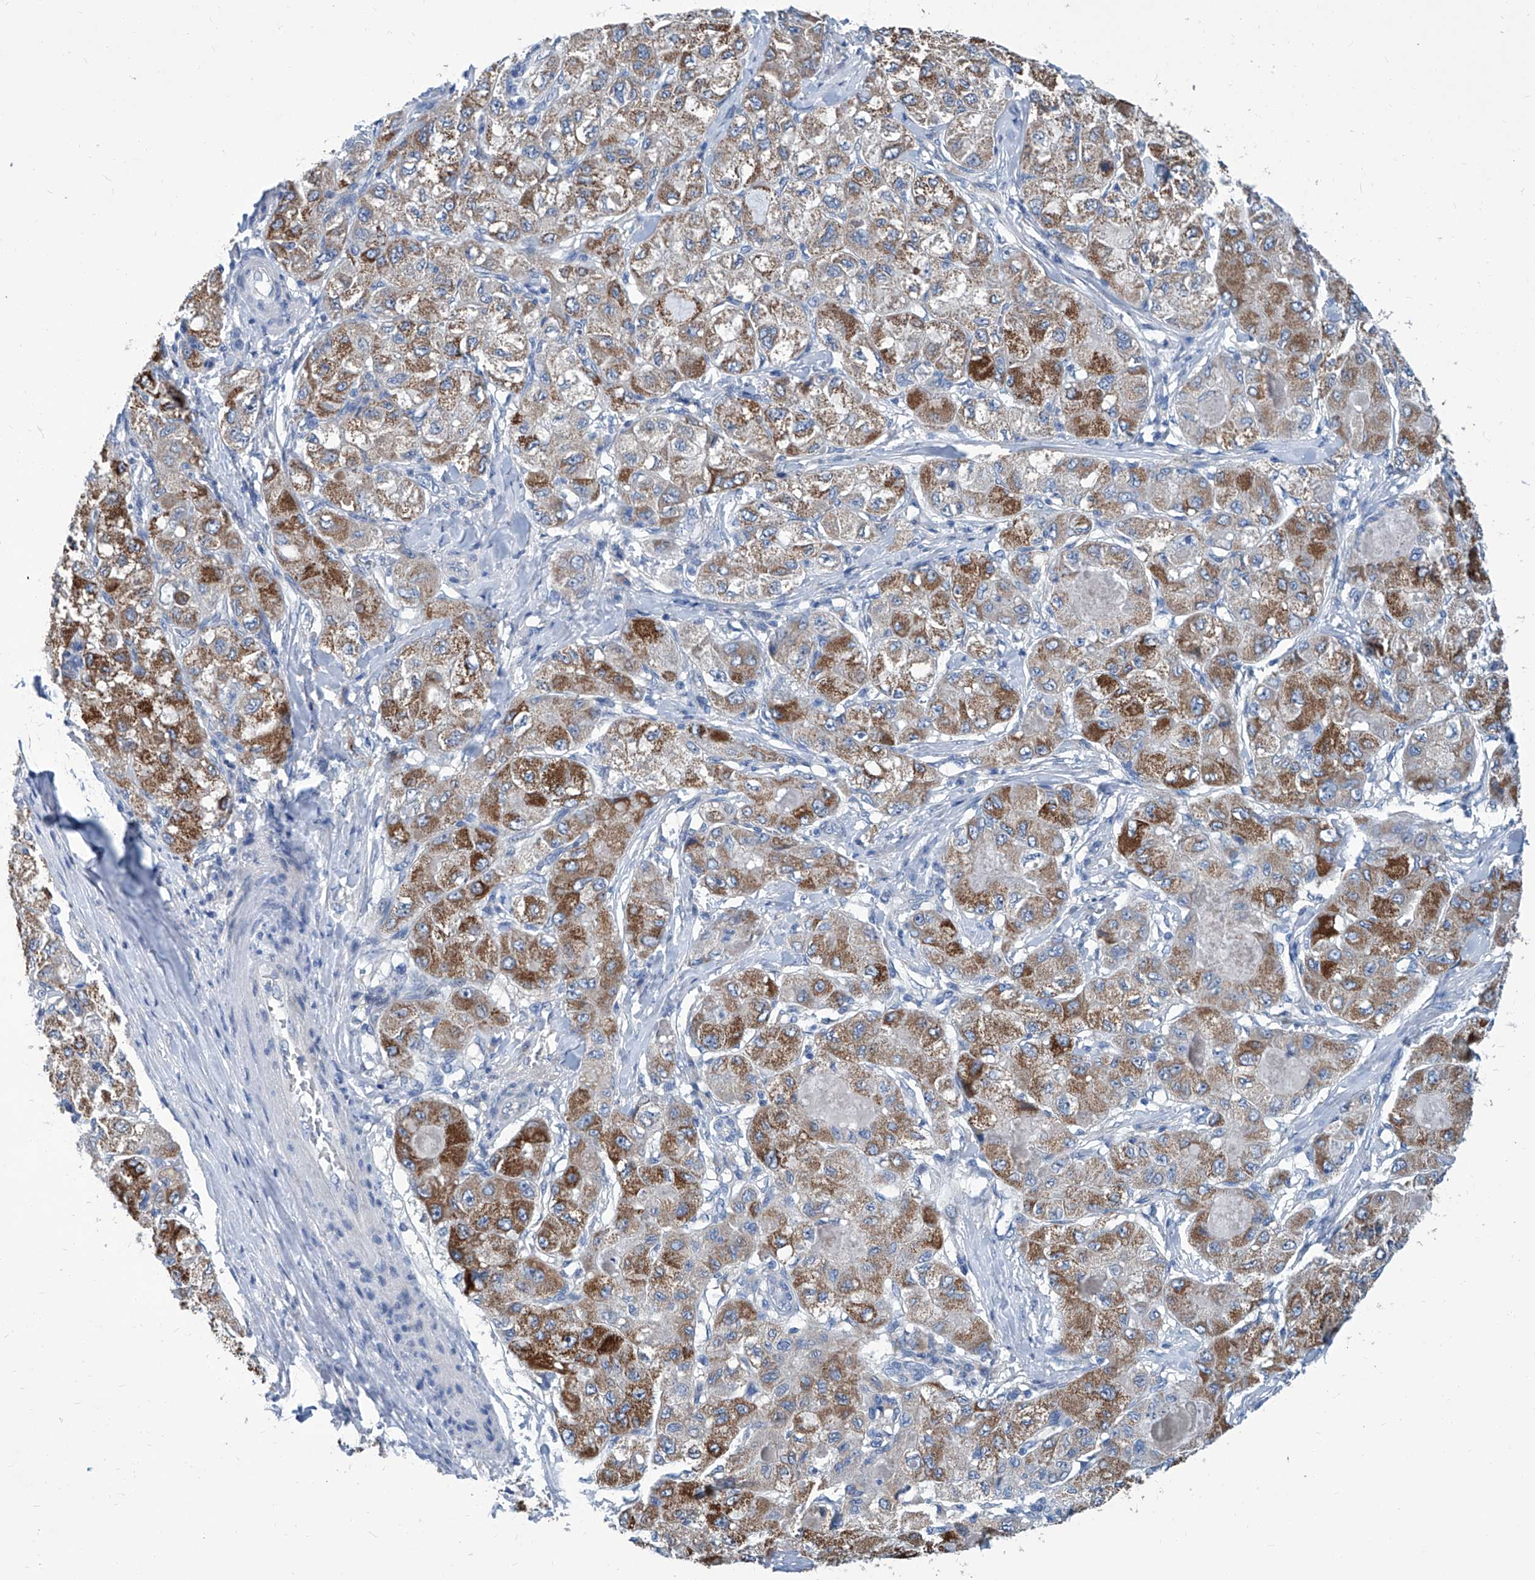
{"staining": {"intensity": "strong", "quantity": "25%-75%", "location": "cytoplasmic/membranous"}, "tissue": "liver cancer", "cell_type": "Tumor cells", "image_type": "cancer", "snomed": [{"axis": "morphology", "description": "Carcinoma, Hepatocellular, NOS"}, {"axis": "topography", "description": "Liver"}], "caption": "A brown stain labels strong cytoplasmic/membranous staining of a protein in human hepatocellular carcinoma (liver) tumor cells. (DAB IHC, brown staining for protein, blue staining for nuclei).", "gene": "ZNF519", "patient": {"sex": "male", "age": 80}}